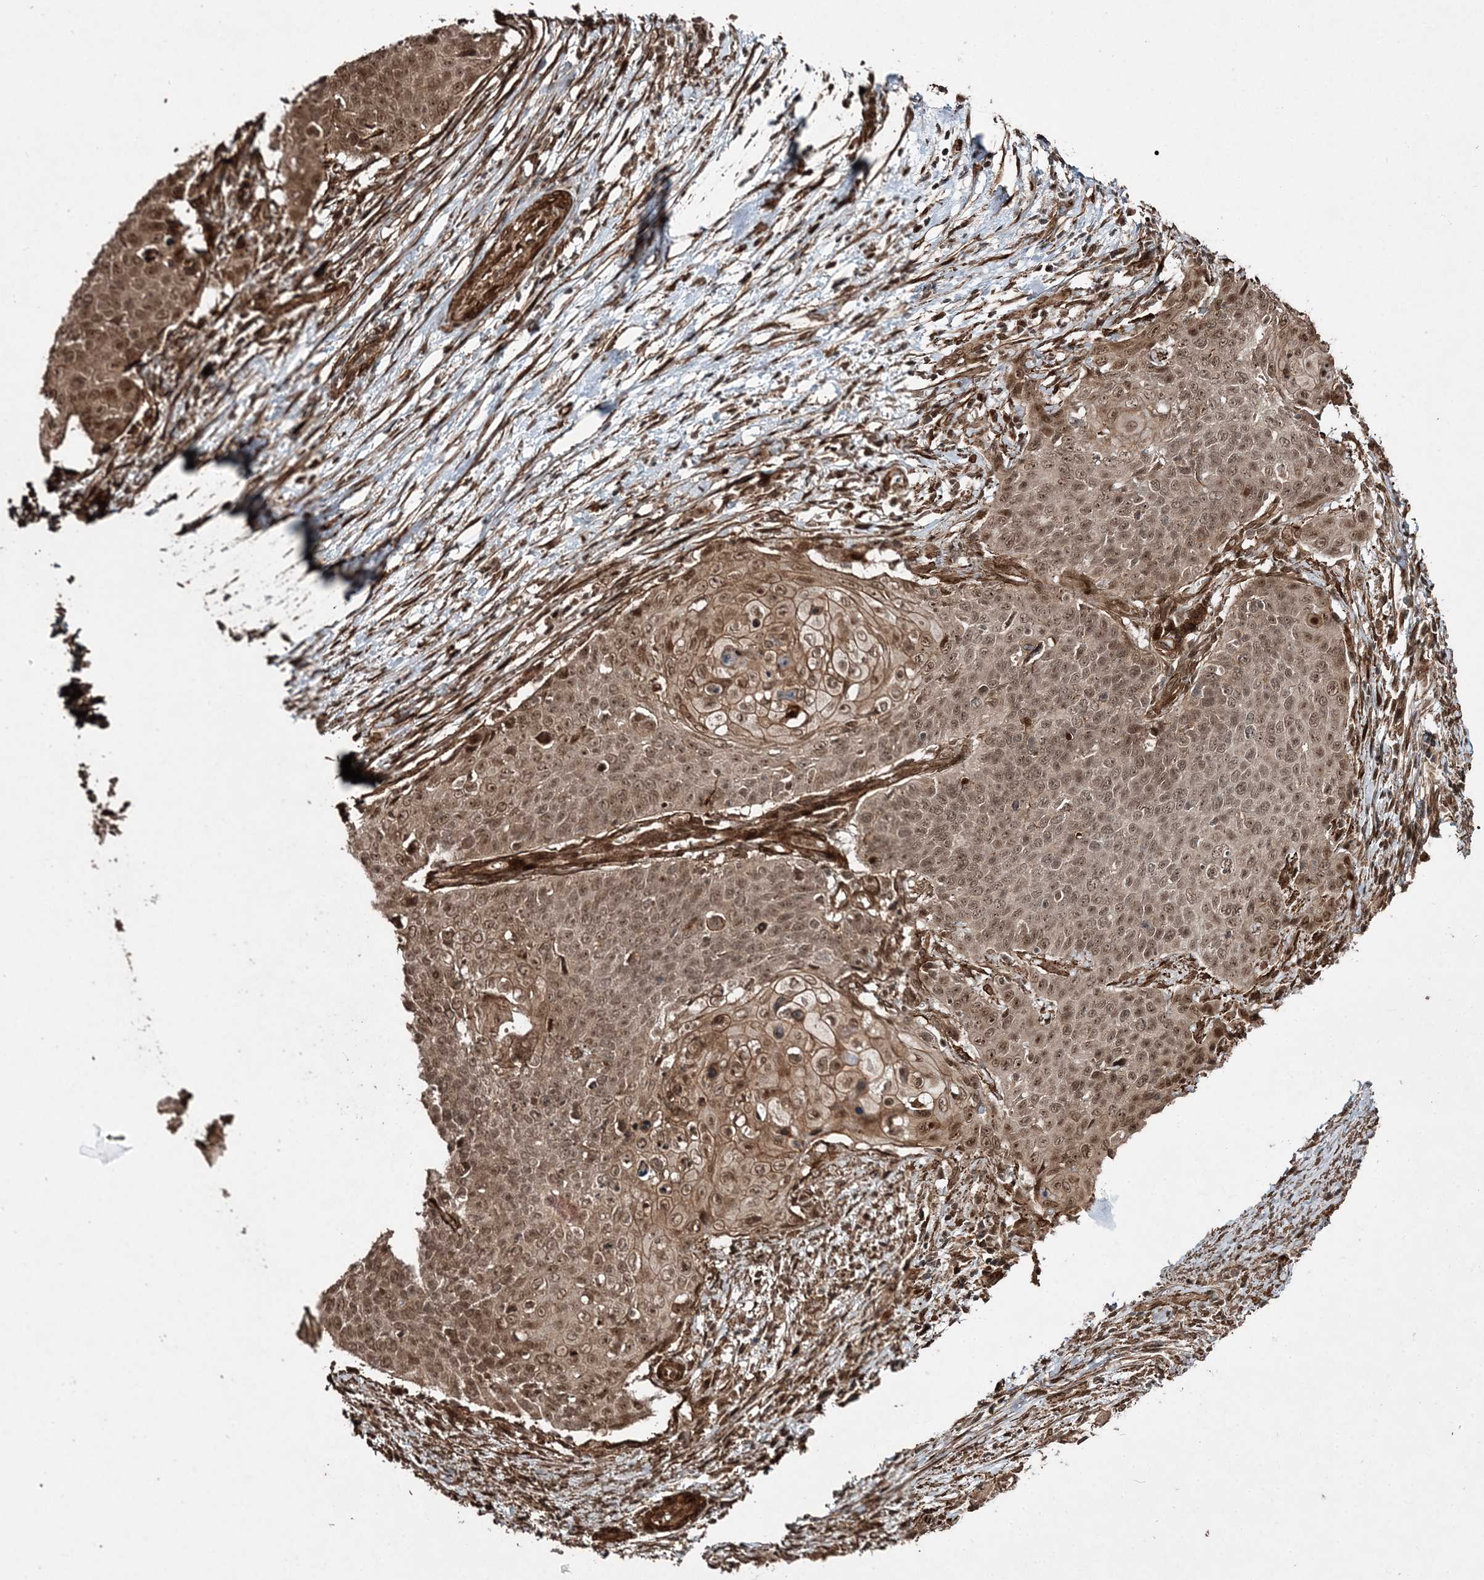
{"staining": {"intensity": "moderate", "quantity": ">75%", "location": "cytoplasmic/membranous,nuclear"}, "tissue": "cervical cancer", "cell_type": "Tumor cells", "image_type": "cancer", "snomed": [{"axis": "morphology", "description": "Squamous cell carcinoma, NOS"}, {"axis": "topography", "description": "Cervix"}], "caption": "Human cervical cancer (squamous cell carcinoma) stained with a protein marker exhibits moderate staining in tumor cells.", "gene": "ETAA1", "patient": {"sex": "female", "age": 39}}